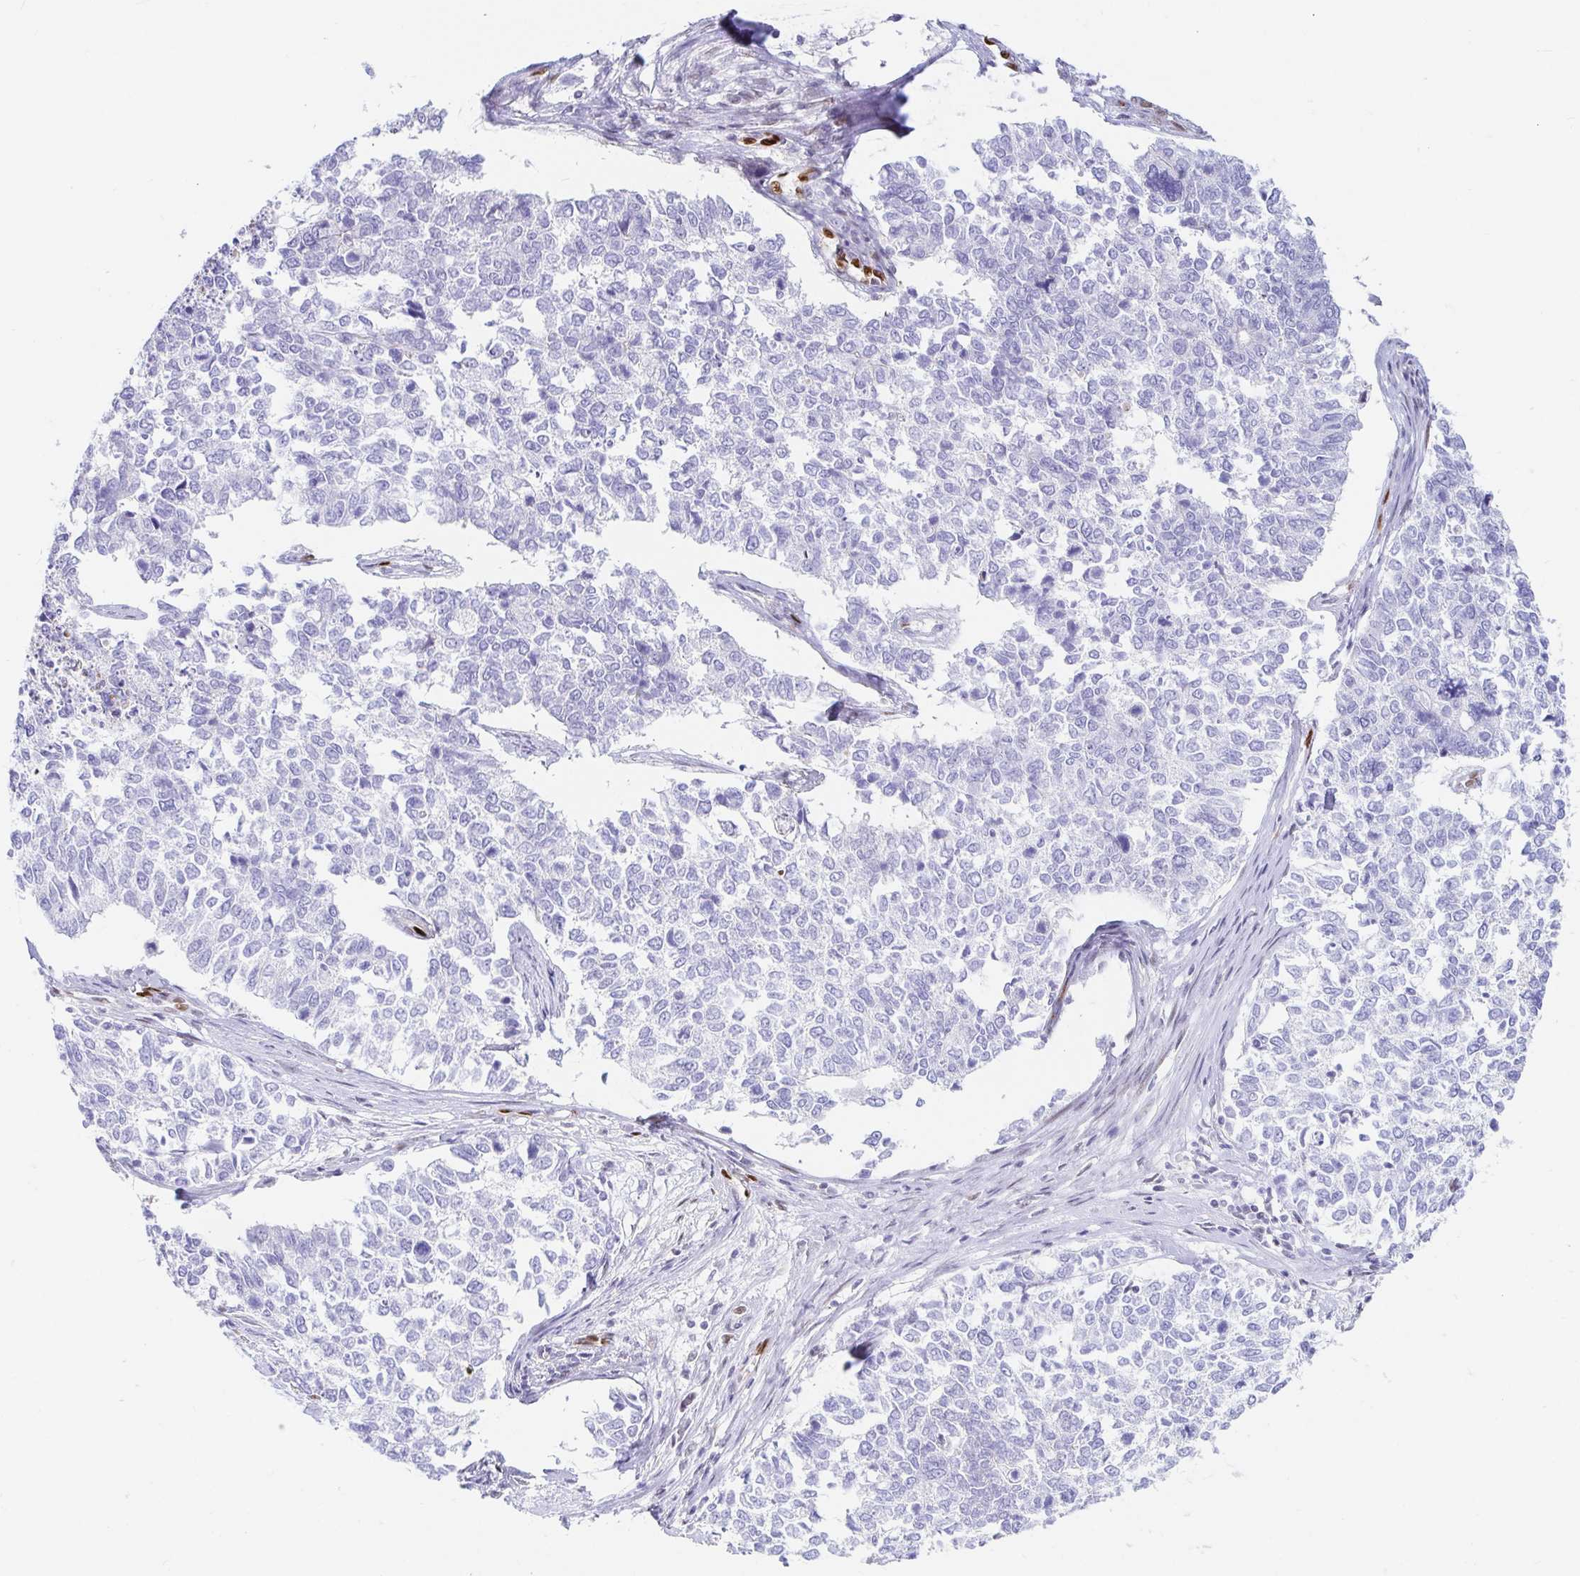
{"staining": {"intensity": "negative", "quantity": "none", "location": "none"}, "tissue": "cervical cancer", "cell_type": "Tumor cells", "image_type": "cancer", "snomed": [{"axis": "morphology", "description": "Adenocarcinoma, NOS"}, {"axis": "topography", "description": "Cervix"}], "caption": "This is a histopathology image of immunohistochemistry (IHC) staining of cervical adenocarcinoma, which shows no staining in tumor cells.", "gene": "HINFP", "patient": {"sex": "female", "age": 63}}